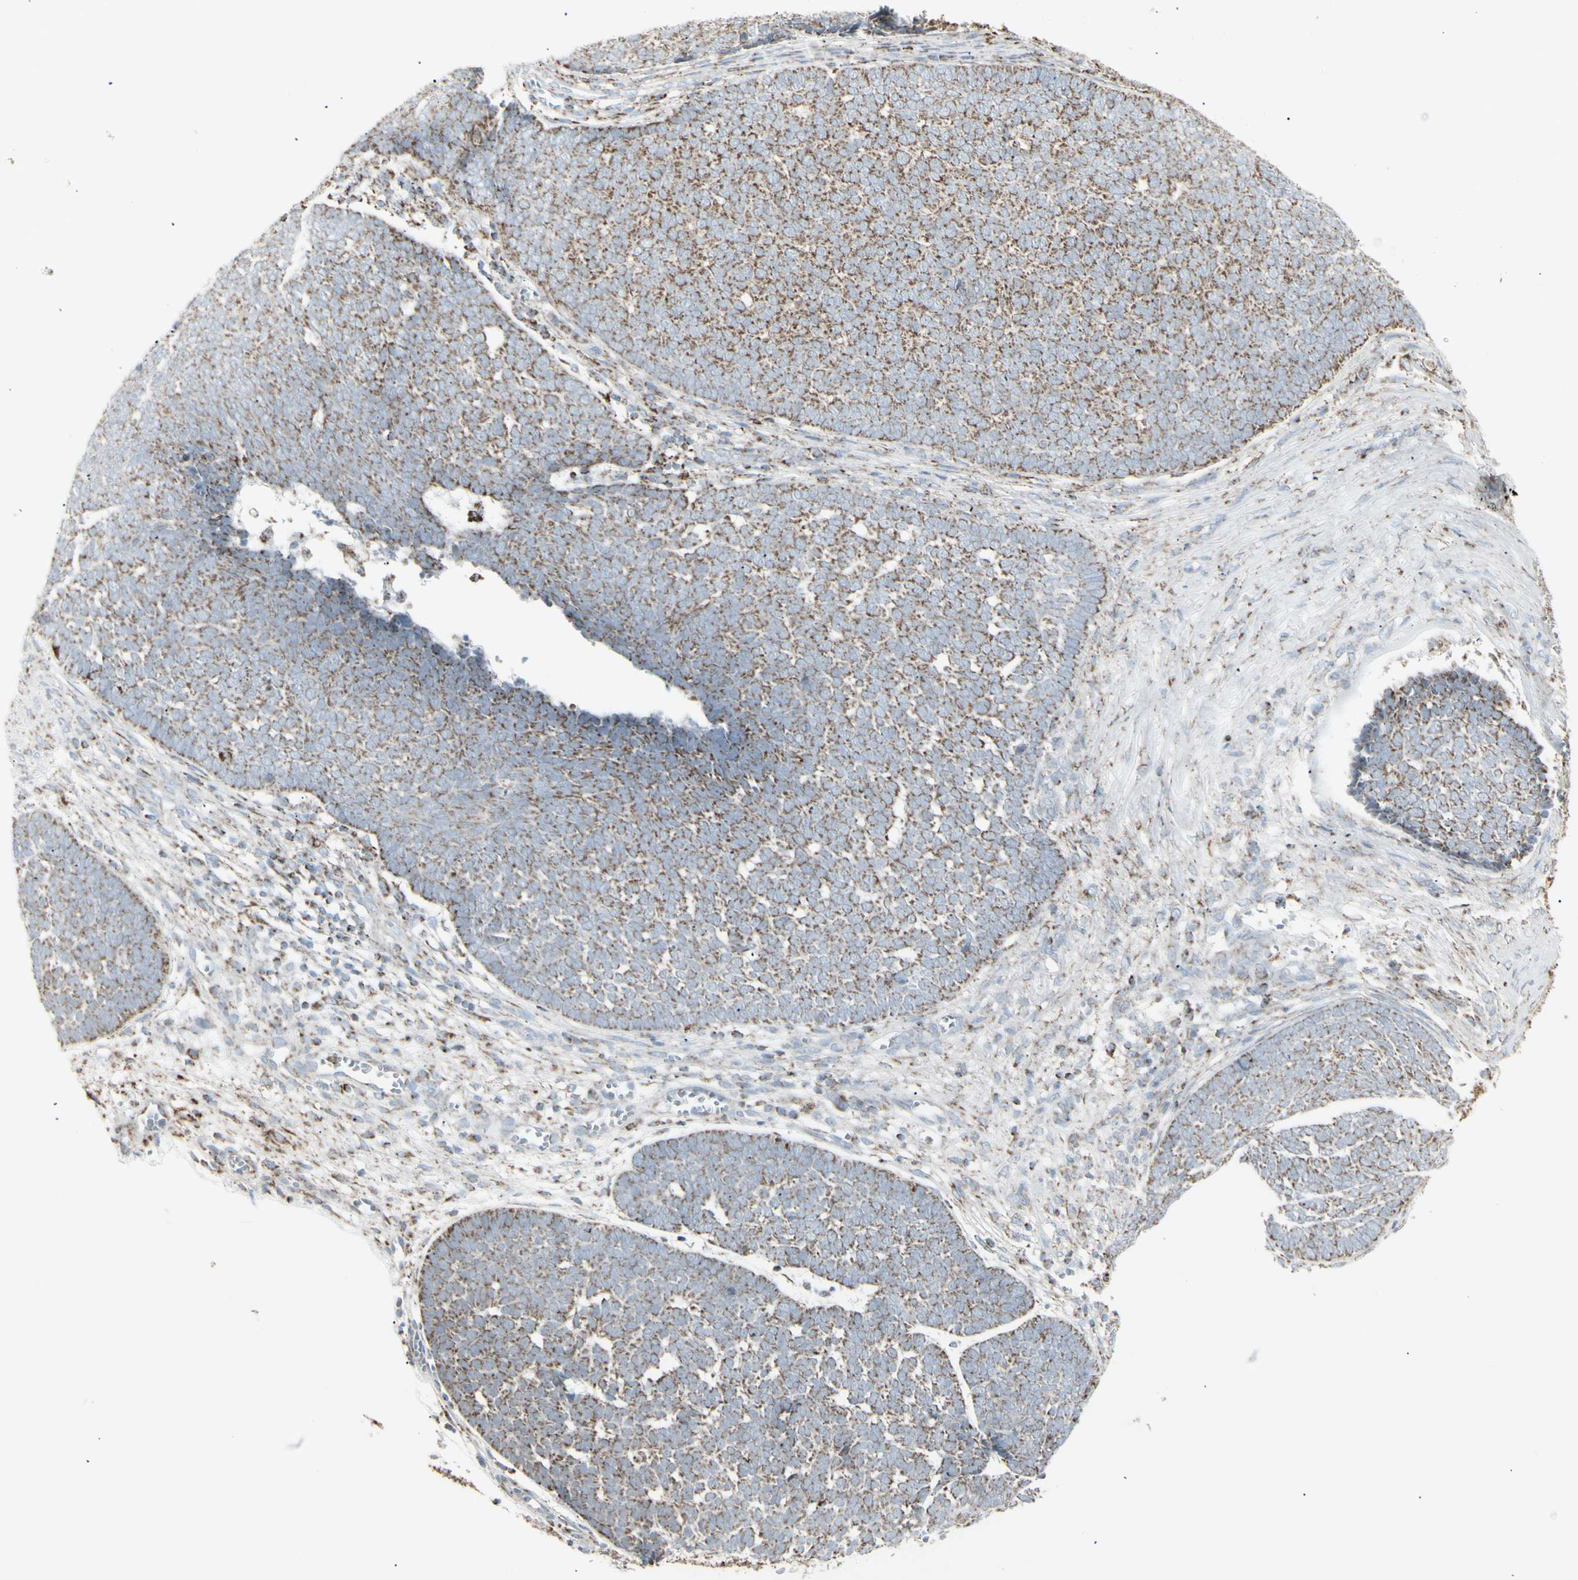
{"staining": {"intensity": "moderate", "quantity": "25%-75%", "location": "cytoplasmic/membranous"}, "tissue": "skin cancer", "cell_type": "Tumor cells", "image_type": "cancer", "snomed": [{"axis": "morphology", "description": "Basal cell carcinoma"}, {"axis": "topography", "description": "Skin"}], "caption": "This is a histology image of immunohistochemistry (IHC) staining of skin cancer (basal cell carcinoma), which shows moderate expression in the cytoplasmic/membranous of tumor cells.", "gene": "PLGRKT", "patient": {"sex": "male", "age": 84}}